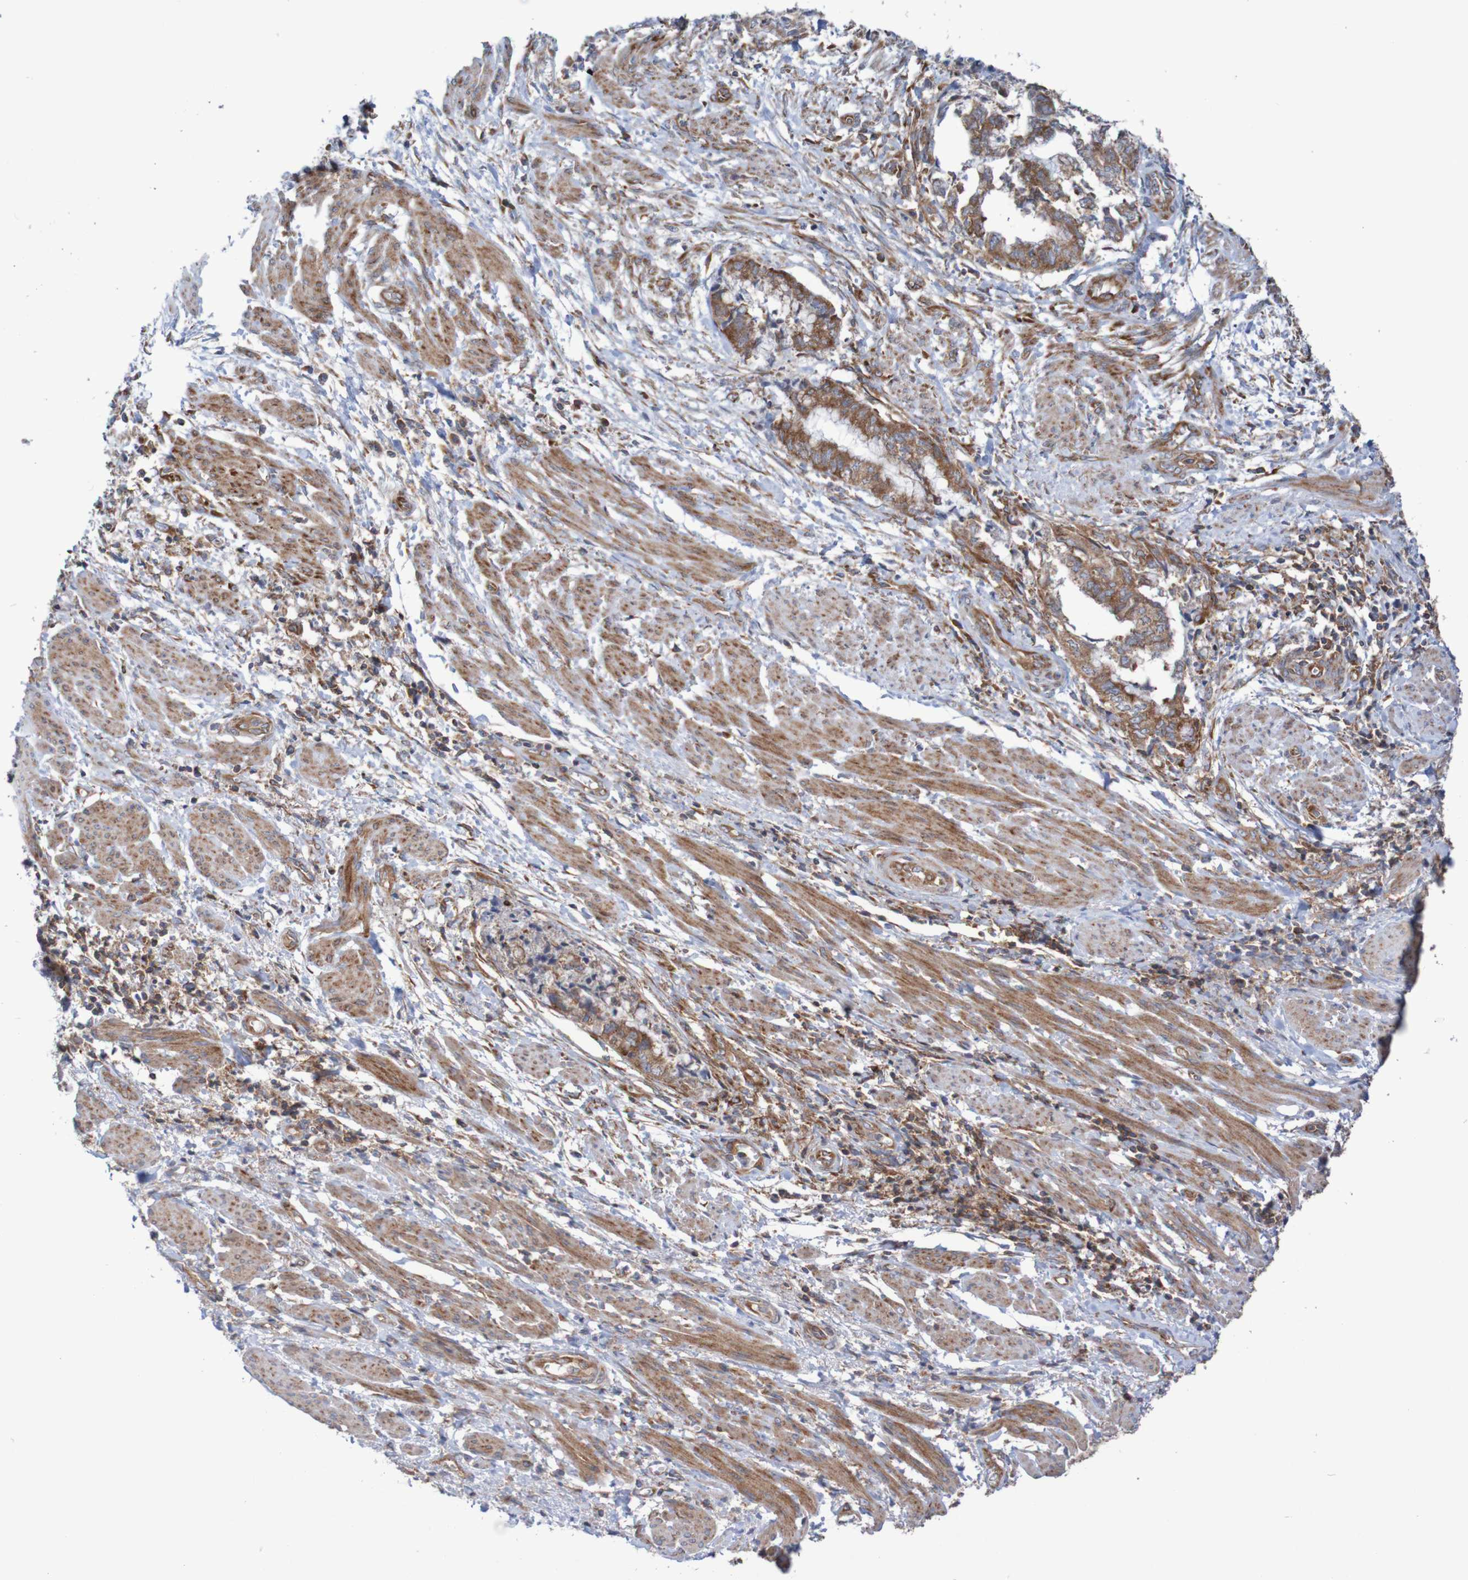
{"staining": {"intensity": "moderate", "quantity": ">75%", "location": "cytoplasmic/membranous"}, "tissue": "endometrial cancer", "cell_type": "Tumor cells", "image_type": "cancer", "snomed": [{"axis": "morphology", "description": "Necrosis, NOS"}, {"axis": "morphology", "description": "Adenocarcinoma, NOS"}, {"axis": "topography", "description": "Endometrium"}], "caption": "This photomicrograph demonstrates IHC staining of endometrial cancer (adenocarcinoma), with medium moderate cytoplasmic/membranous staining in about >75% of tumor cells.", "gene": "FXR2", "patient": {"sex": "female", "age": 79}}